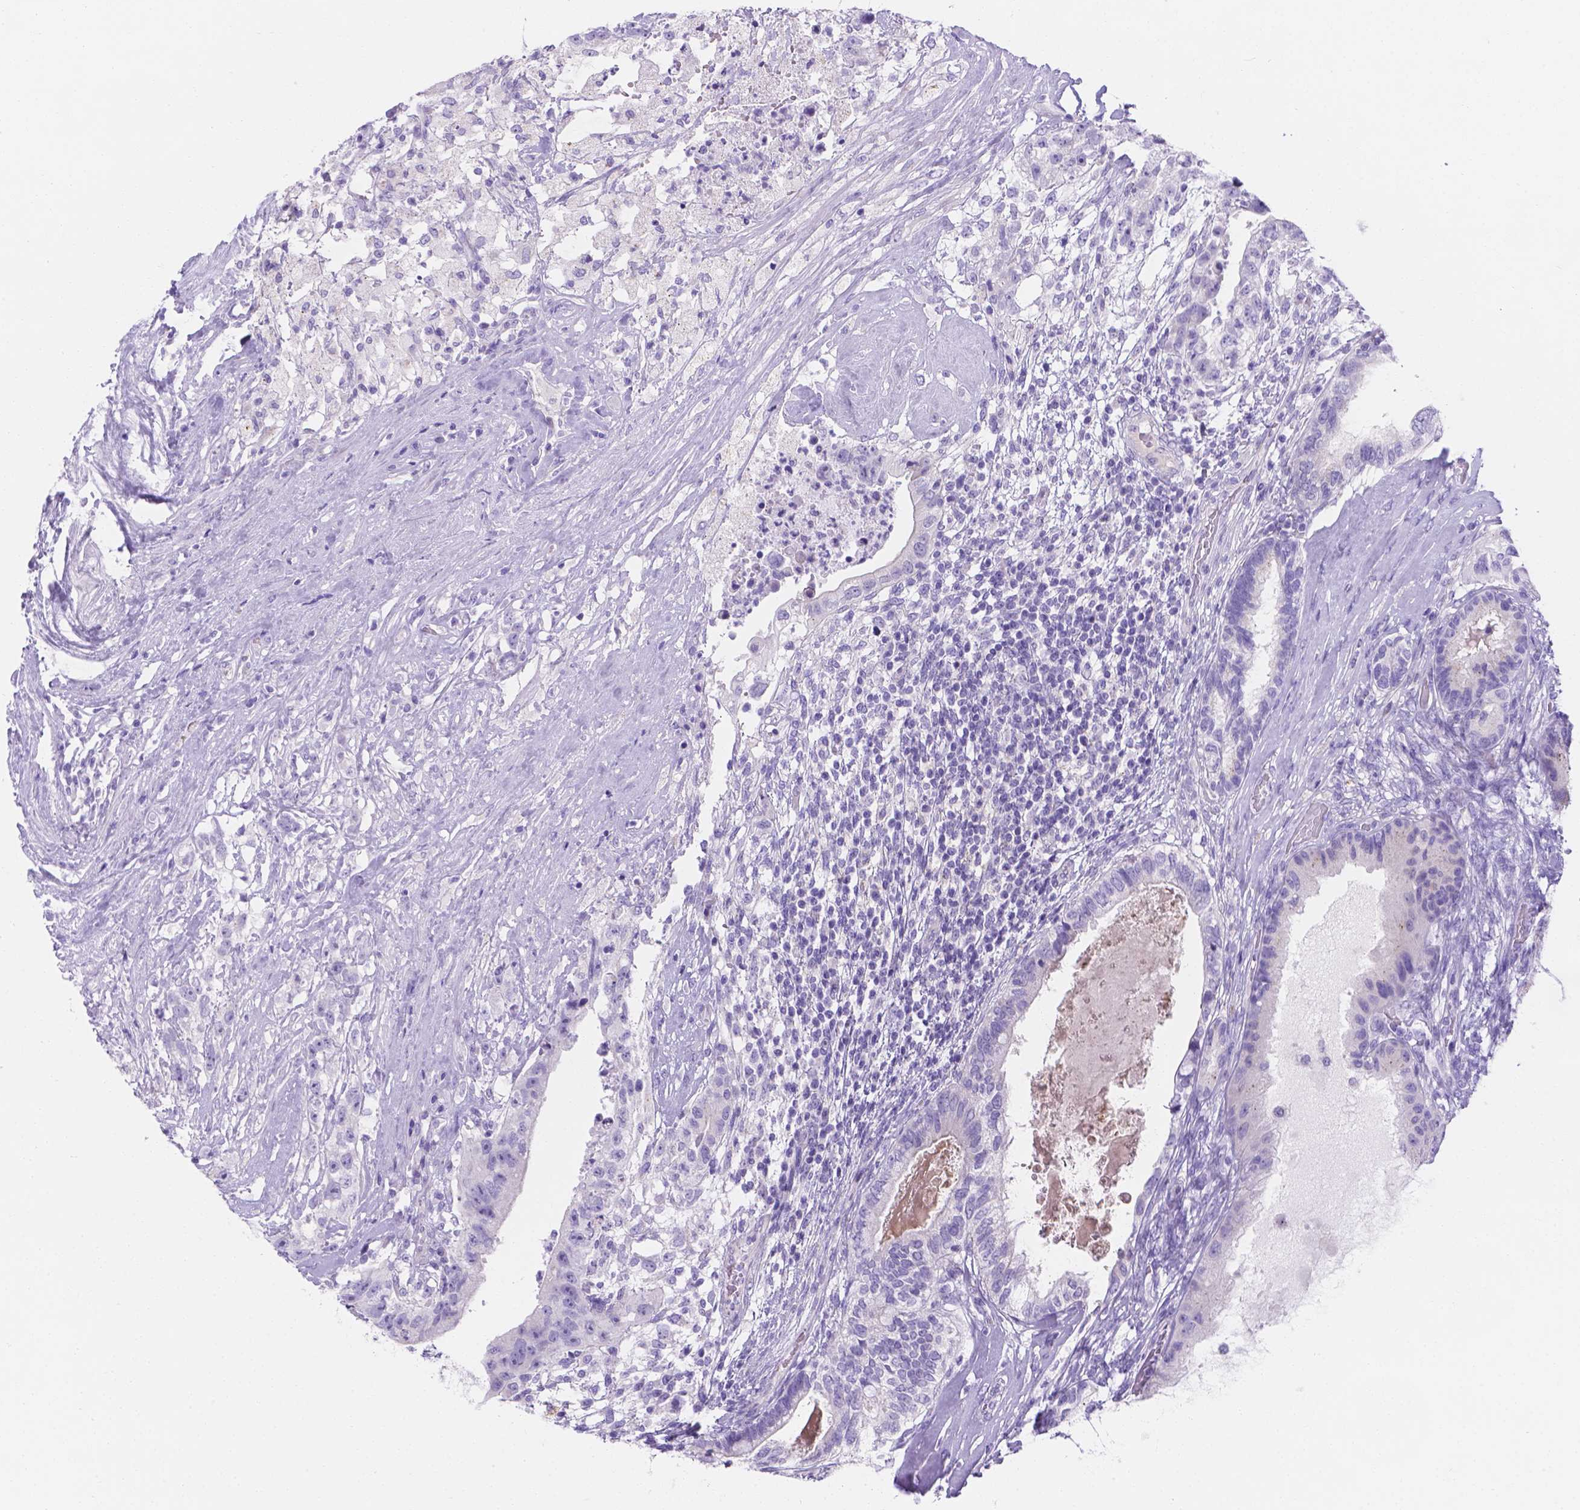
{"staining": {"intensity": "negative", "quantity": "none", "location": "none"}, "tissue": "testis cancer", "cell_type": "Tumor cells", "image_type": "cancer", "snomed": [{"axis": "morphology", "description": "Seminoma, NOS"}, {"axis": "morphology", "description": "Carcinoma, Embryonal, NOS"}, {"axis": "topography", "description": "Testis"}], "caption": "DAB (3,3'-diaminobenzidine) immunohistochemical staining of testis cancer reveals no significant staining in tumor cells.", "gene": "MLN", "patient": {"sex": "male", "age": 41}}